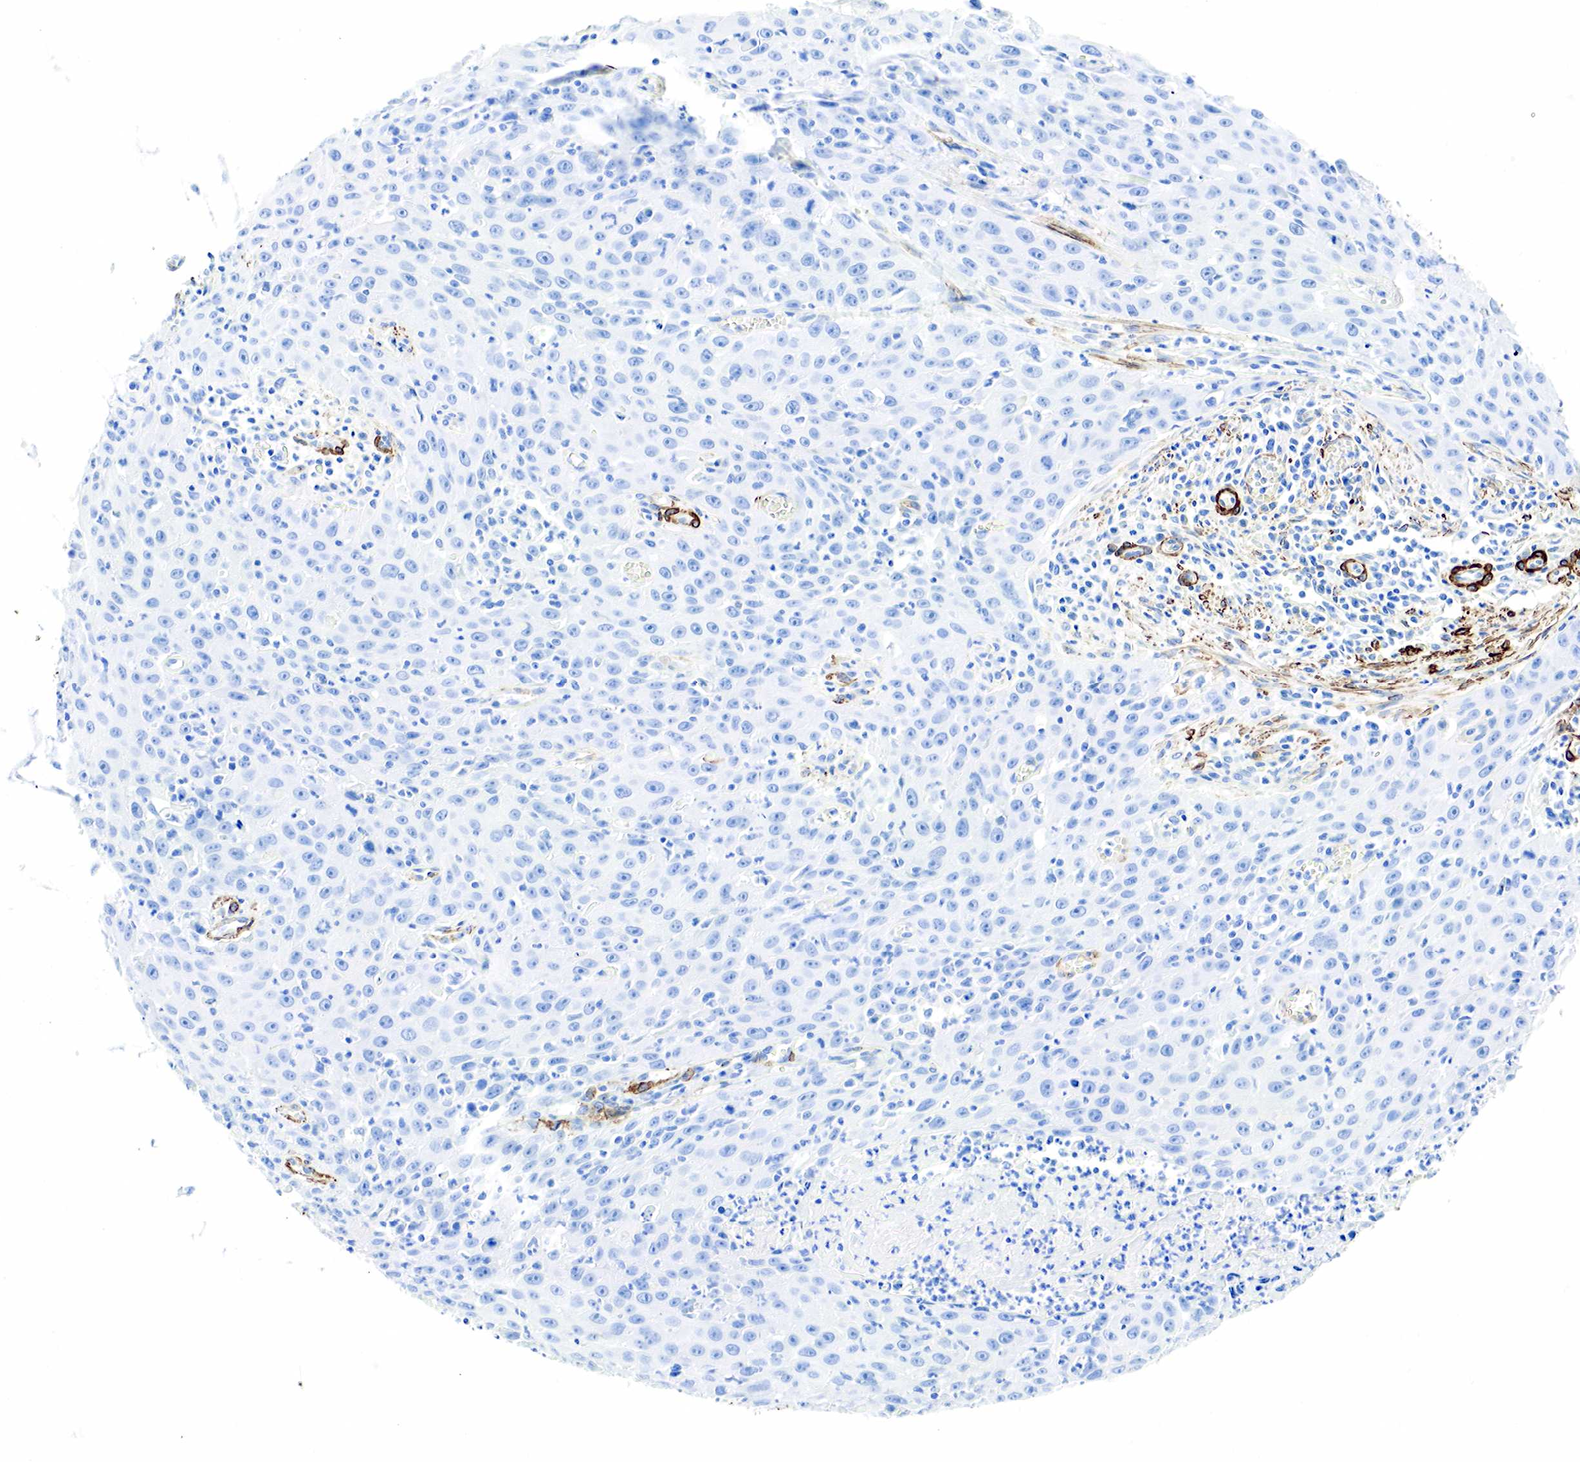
{"staining": {"intensity": "negative", "quantity": "none", "location": "none"}, "tissue": "urothelial cancer", "cell_type": "Tumor cells", "image_type": "cancer", "snomed": [{"axis": "morphology", "description": "Urothelial carcinoma, High grade"}, {"axis": "topography", "description": "Urinary bladder"}], "caption": "Histopathology image shows no protein positivity in tumor cells of urothelial cancer tissue. (DAB (3,3'-diaminobenzidine) immunohistochemistry with hematoxylin counter stain).", "gene": "ACTA1", "patient": {"sex": "male", "age": 66}}